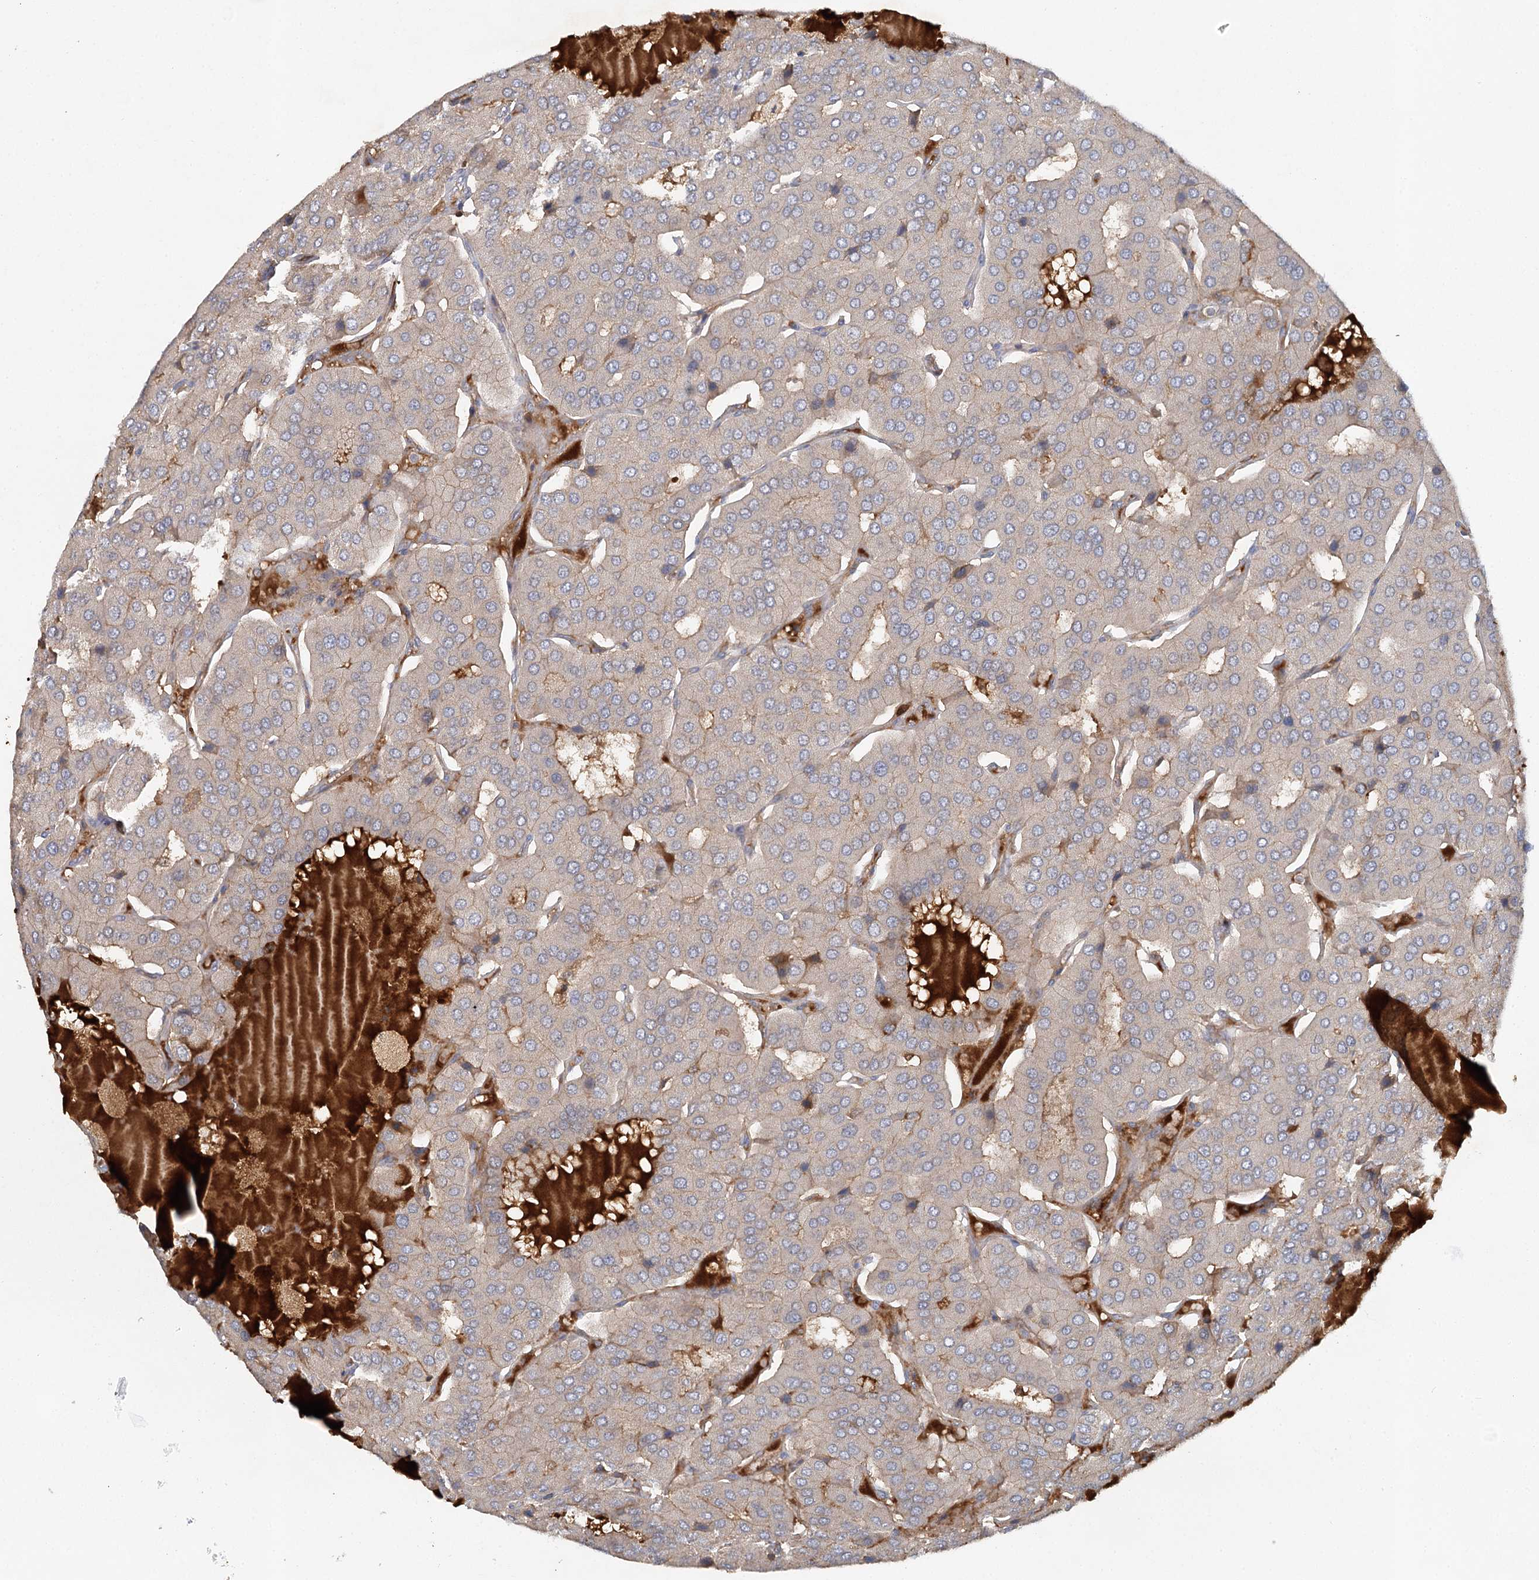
{"staining": {"intensity": "weak", "quantity": "<25%", "location": "cytoplasmic/membranous"}, "tissue": "parathyroid gland", "cell_type": "Glandular cells", "image_type": "normal", "snomed": [{"axis": "morphology", "description": "Normal tissue, NOS"}, {"axis": "morphology", "description": "Adenoma, NOS"}, {"axis": "topography", "description": "Parathyroid gland"}], "caption": "Histopathology image shows no protein positivity in glandular cells of unremarkable parathyroid gland. The staining was performed using DAB (3,3'-diaminobenzidine) to visualize the protein expression in brown, while the nuclei were stained in blue with hematoxylin (Magnification: 20x).", "gene": "SLC41A2", "patient": {"sex": "female", "age": 86}}